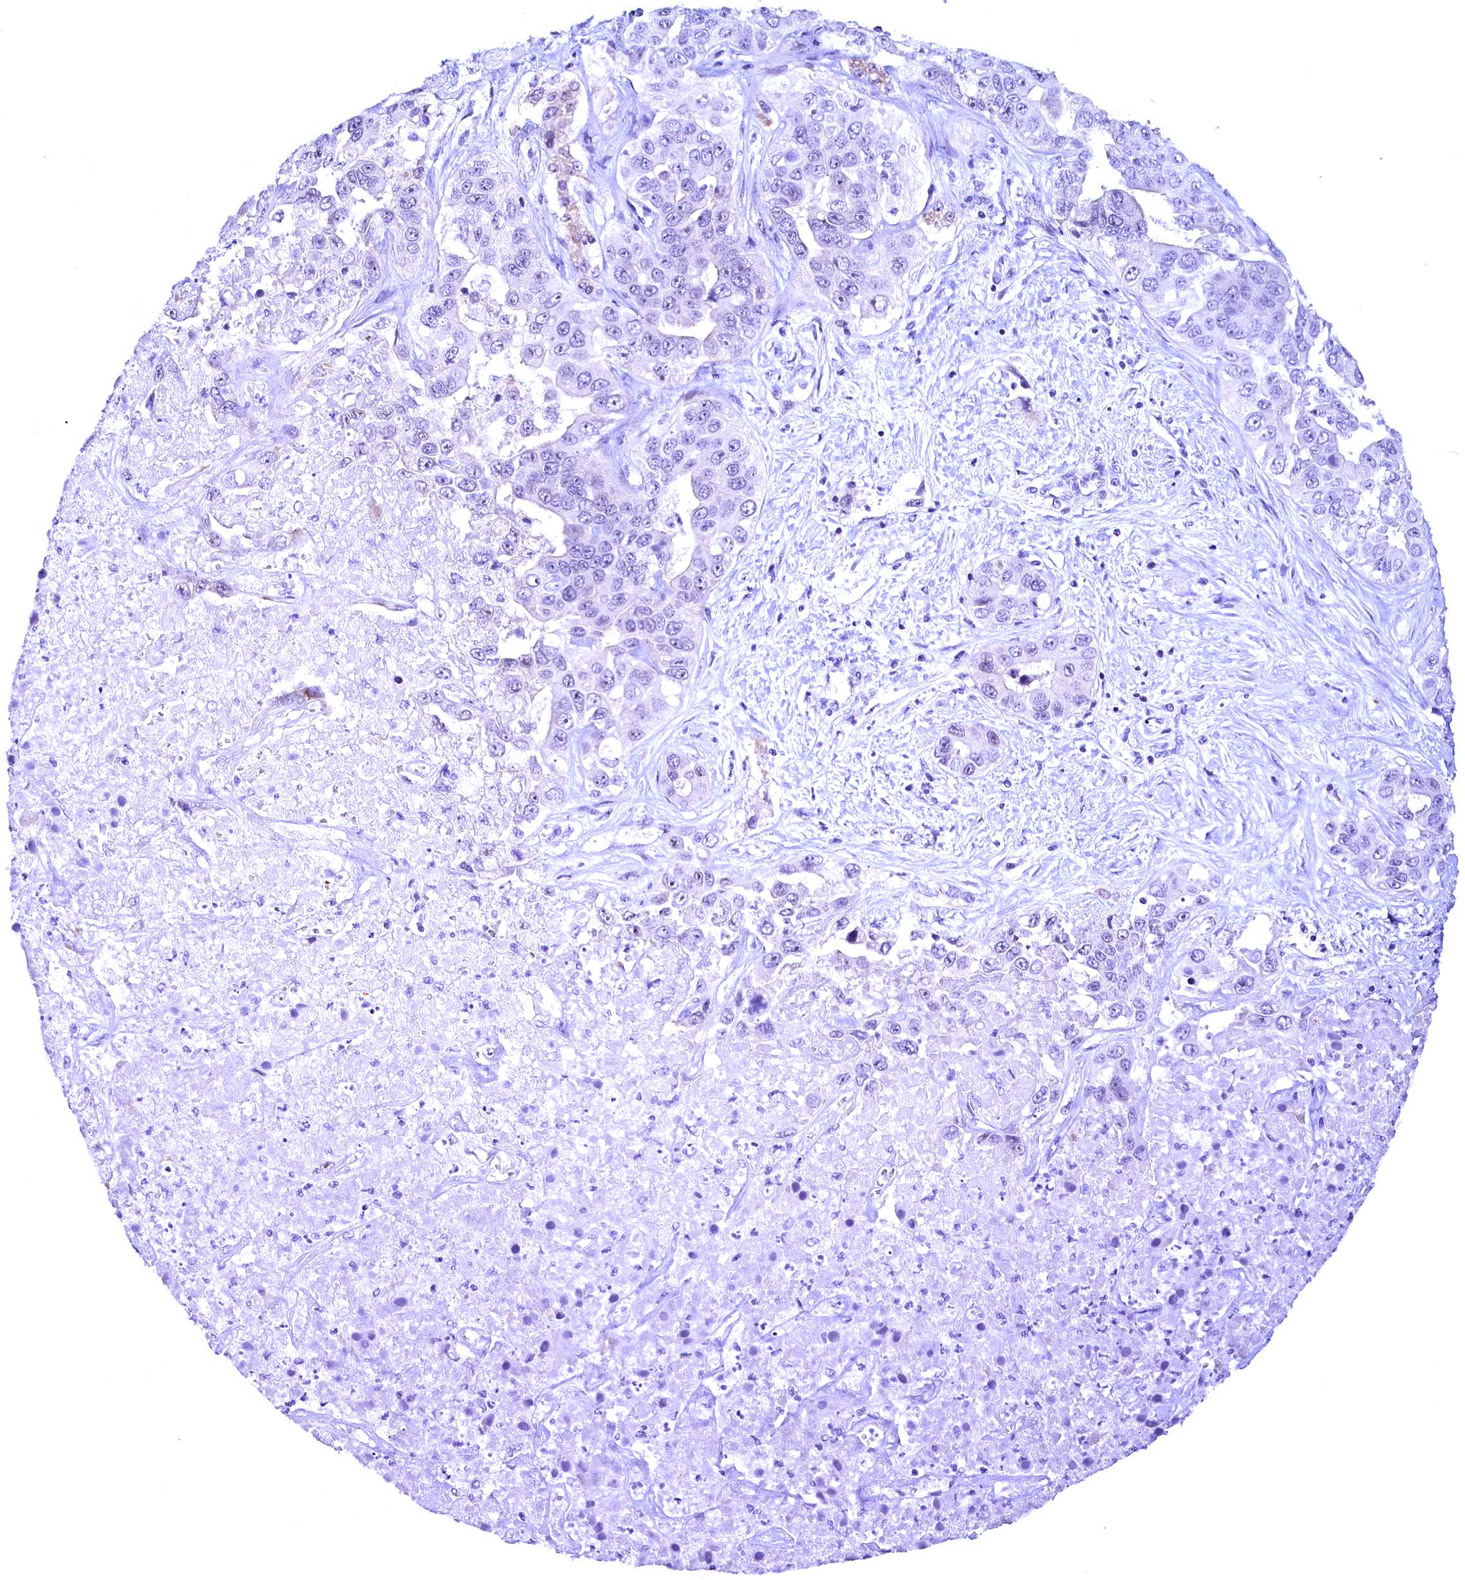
{"staining": {"intensity": "negative", "quantity": "none", "location": "none"}, "tissue": "liver cancer", "cell_type": "Tumor cells", "image_type": "cancer", "snomed": [{"axis": "morphology", "description": "Cholangiocarcinoma"}, {"axis": "topography", "description": "Liver"}], "caption": "The photomicrograph displays no significant expression in tumor cells of cholangiocarcinoma (liver).", "gene": "CCDC106", "patient": {"sex": "female", "age": 52}}